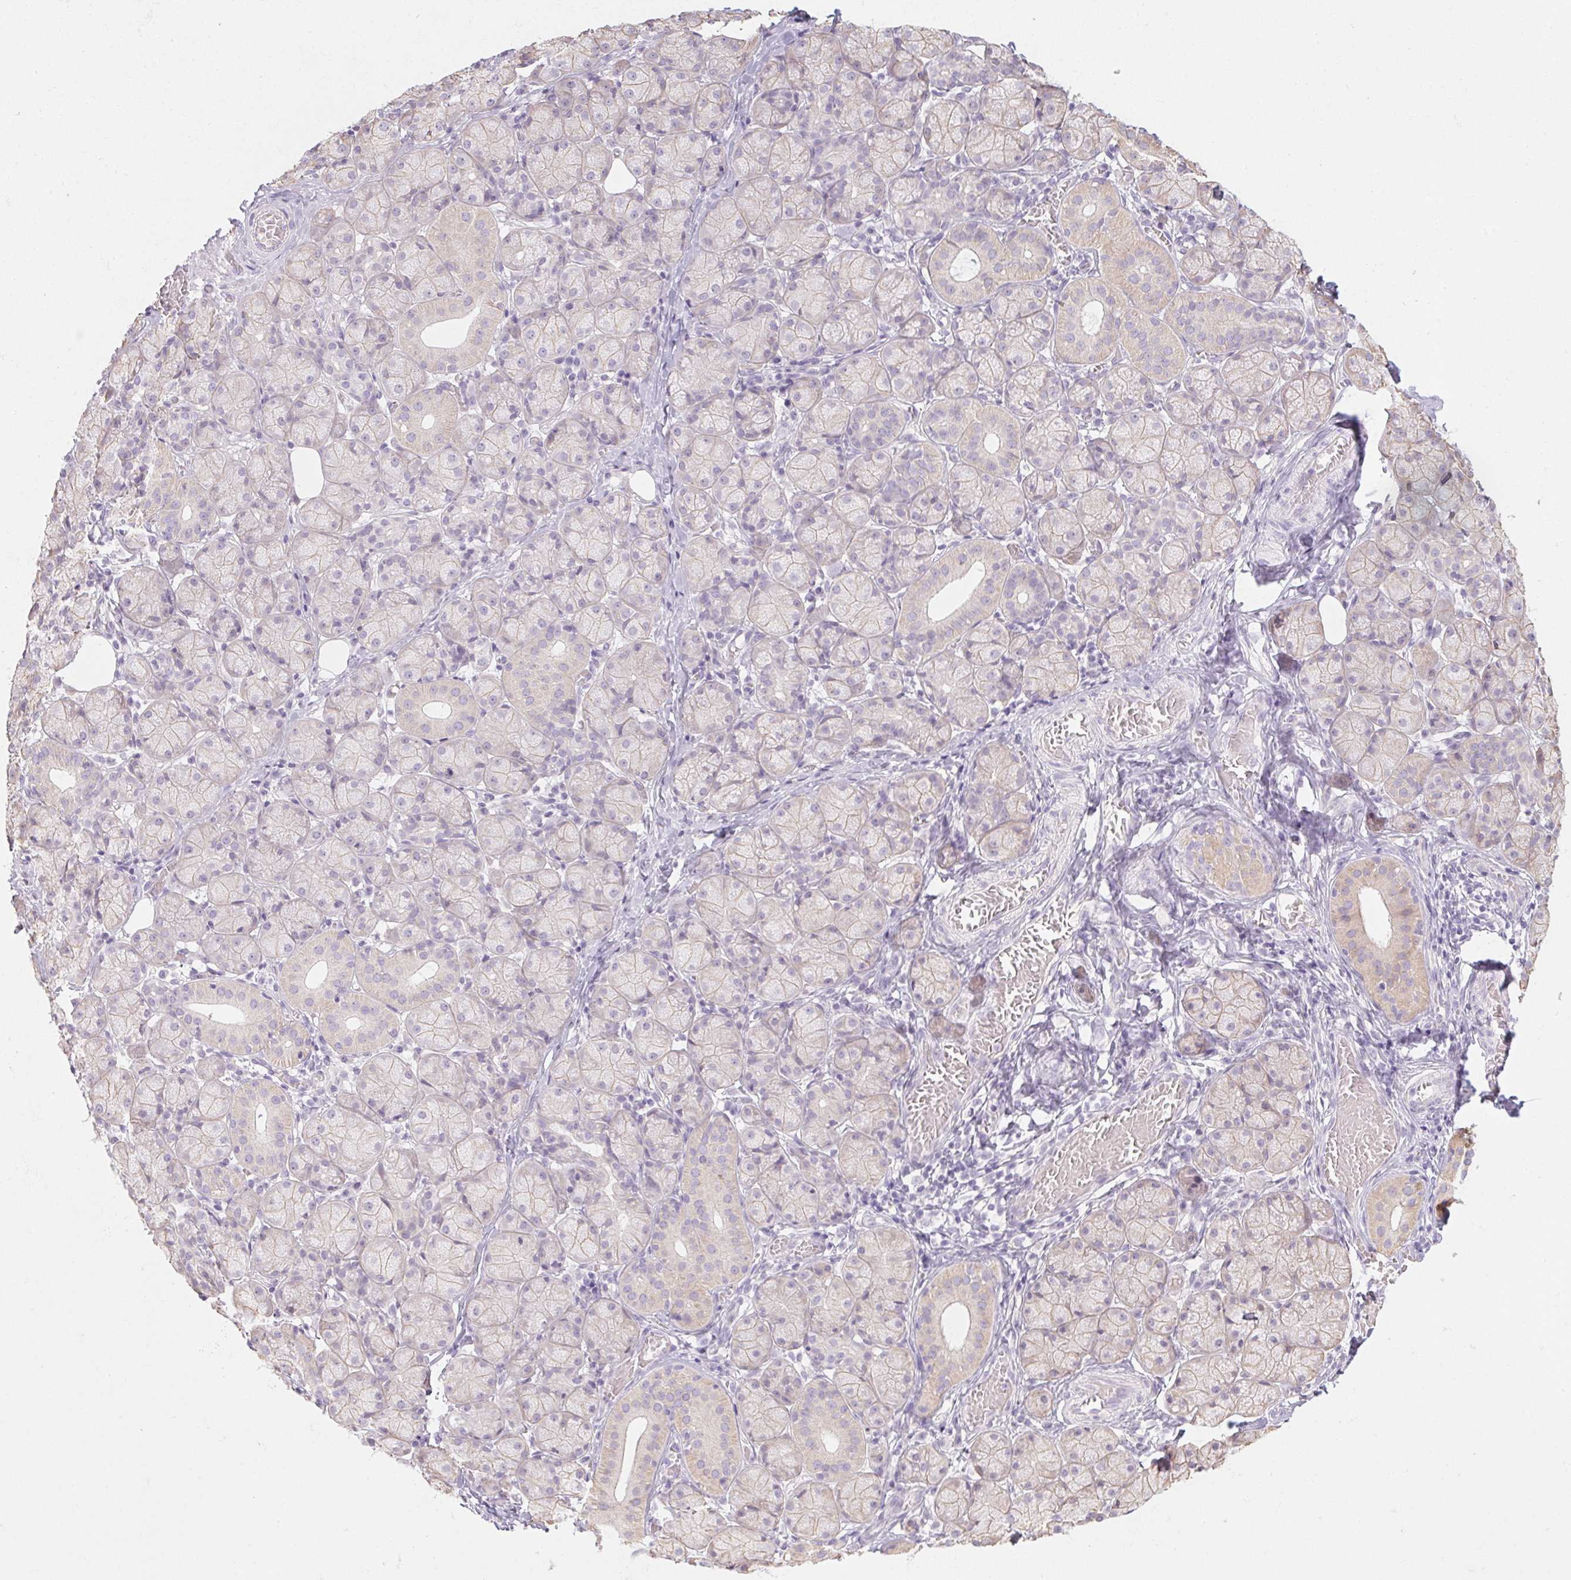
{"staining": {"intensity": "weak", "quantity": "<25%", "location": "cytoplasmic/membranous"}, "tissue": "salivary gland", "cell_type": "Glandular cells", "image_type": "normal", "snomed": [{"axis": "morphology", "description": "Normal tissue, NOS"}, {"axis": "topography", "description": "Salivary gland"}, {"axis": "topography", "description": "Peripheral nerve tissue"}], "caption": "This image is of normal salivary gland stained with immunohistochemistry to label a protein in brown with the nuclei are counter-stained blue. There is no positivity in glandular cells. (DAB immunohistochemistry visualized using brightfield microscopy, high magnification).", "gene": "CTCFL", "patient": {"sex": "female", "age": 24}}